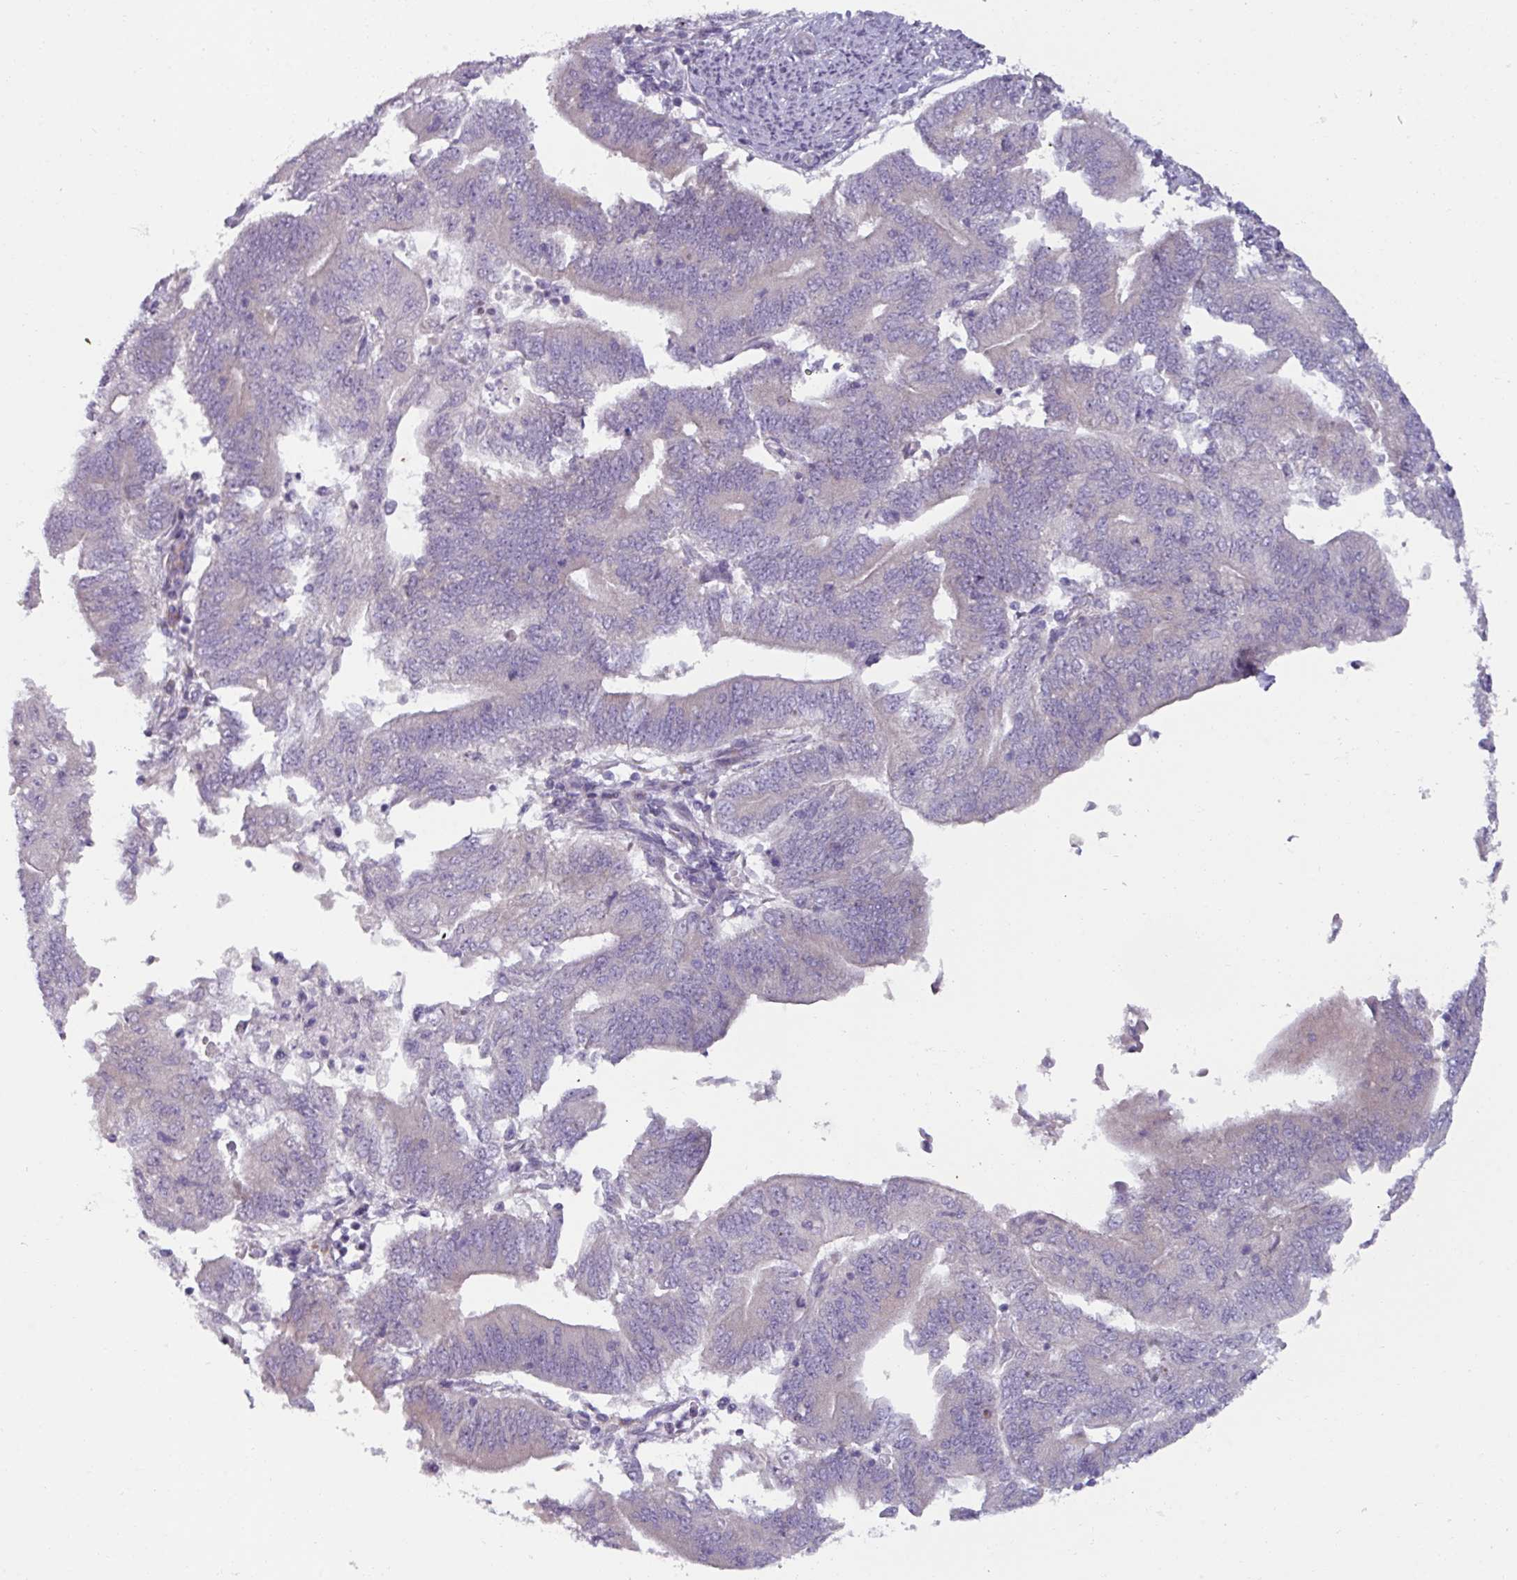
{"staining": {"intensity": "negative", "quantity": "none", "location": "none"}, "tissue": "endometrial cancer", "cell_type": "Tumor cells", "image_type": "cancer", "snomed": [{"axis": "morphology", "description": "Adenocarcinoma, NOS"}, {"axis": "topography", "description": "Endometrium"}], "caption": "IHC micrograph of neoplastic tissue: endometrial cancer (adenocarcinoma) stained with DAB (3,3'-diaminobenzidine) displays no significant protein expression in tumor cells.", "gene": "SMIM11", "patient": {"sex": "female", "age": 70}}